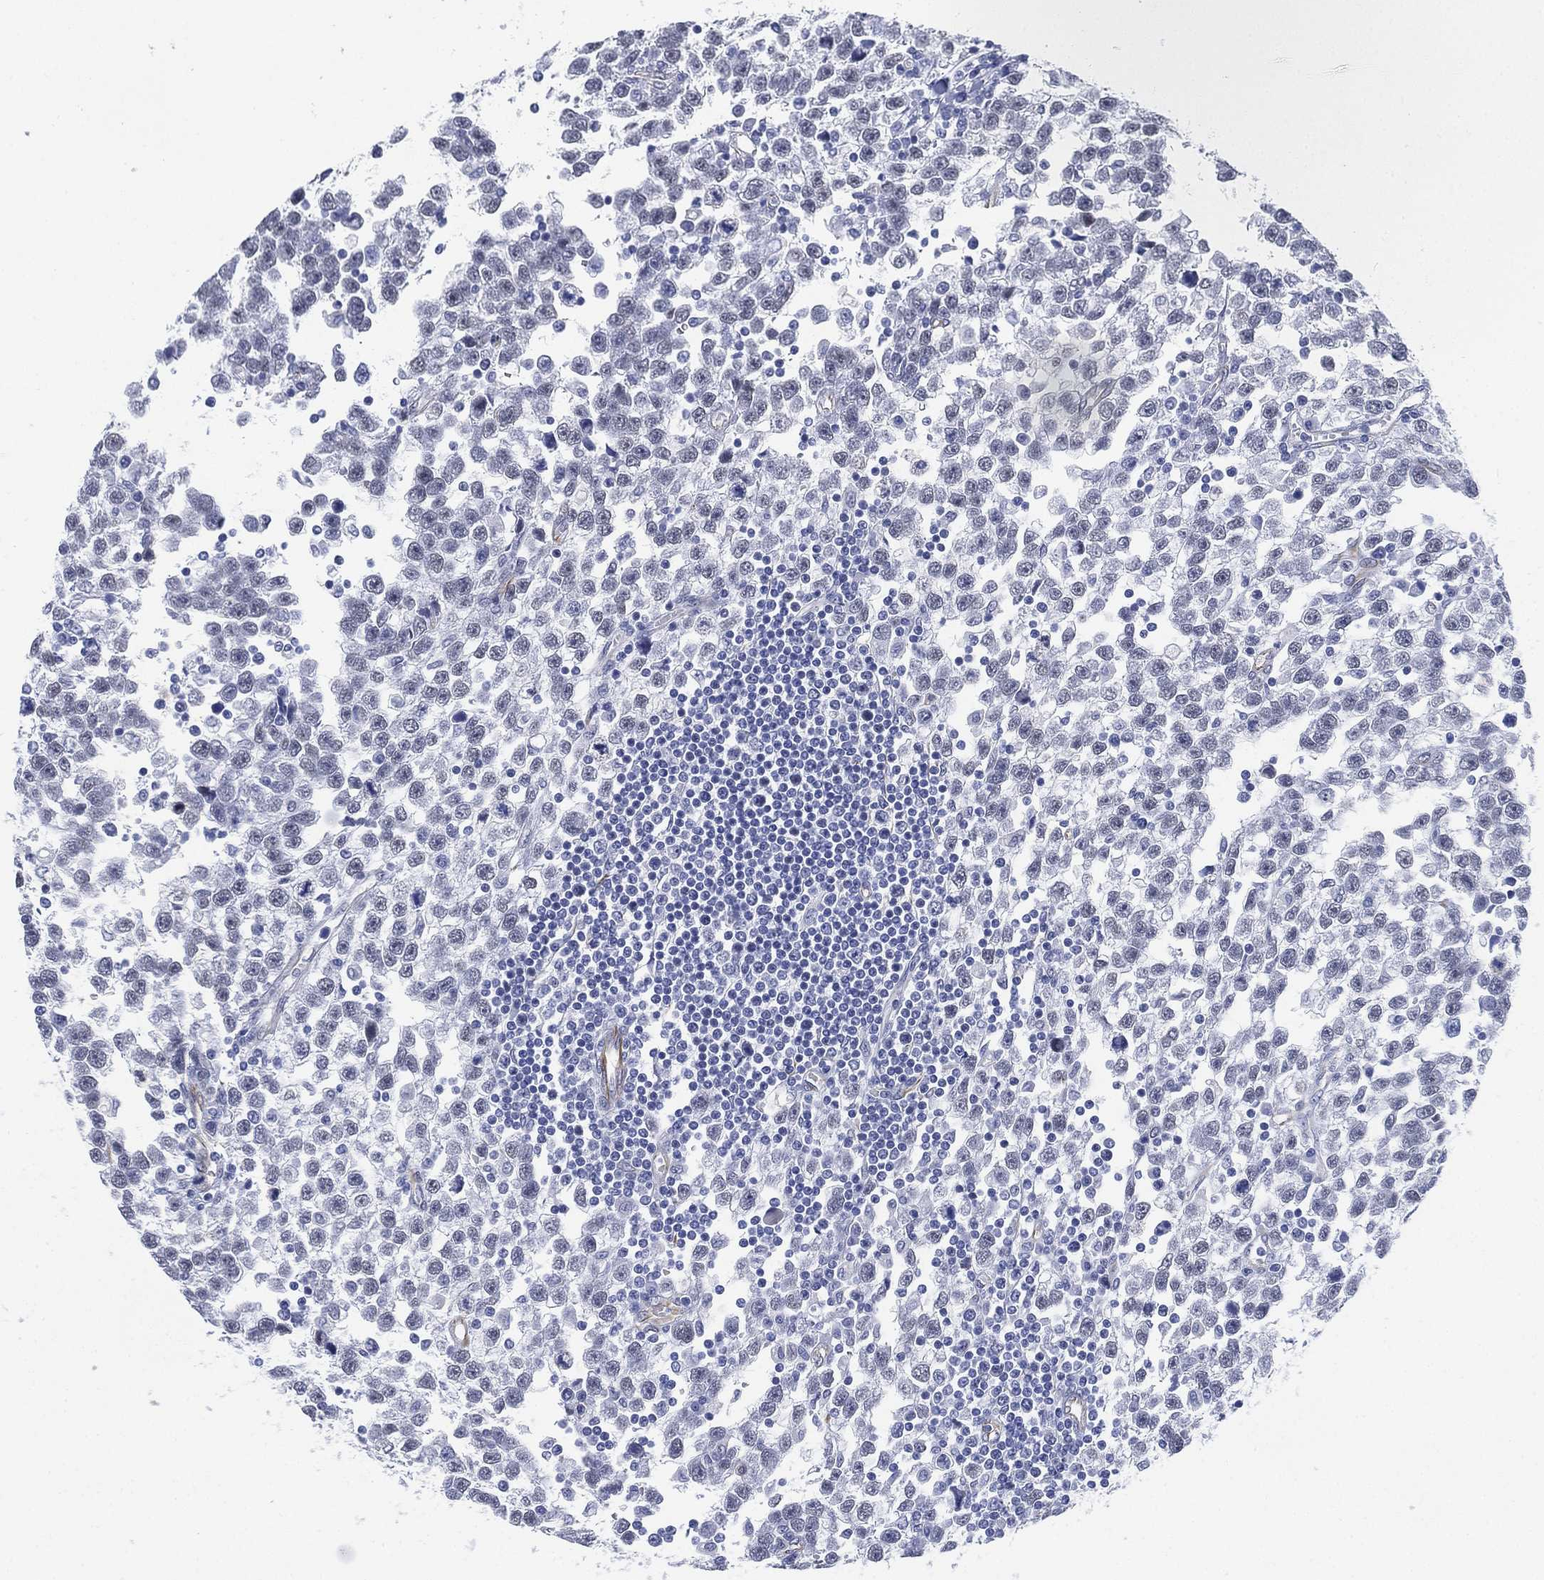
{"staining": {"intensity": "negative", "quantity": "none", "location": "none"}, "tissue": "testis cancer", "cell_type": "Tumor cells", "image_type": "cancer", "snomed": [{"axis": "morphology", "description": "Seminoma, NOS"}, {"axis": "topography", "description": "Testis"}], "caption": "IHC of seminoma (testis) reveals no staining in tumor cells.", "gene": "PSKH2", "patient": {"sex": "male", "age": 34}}